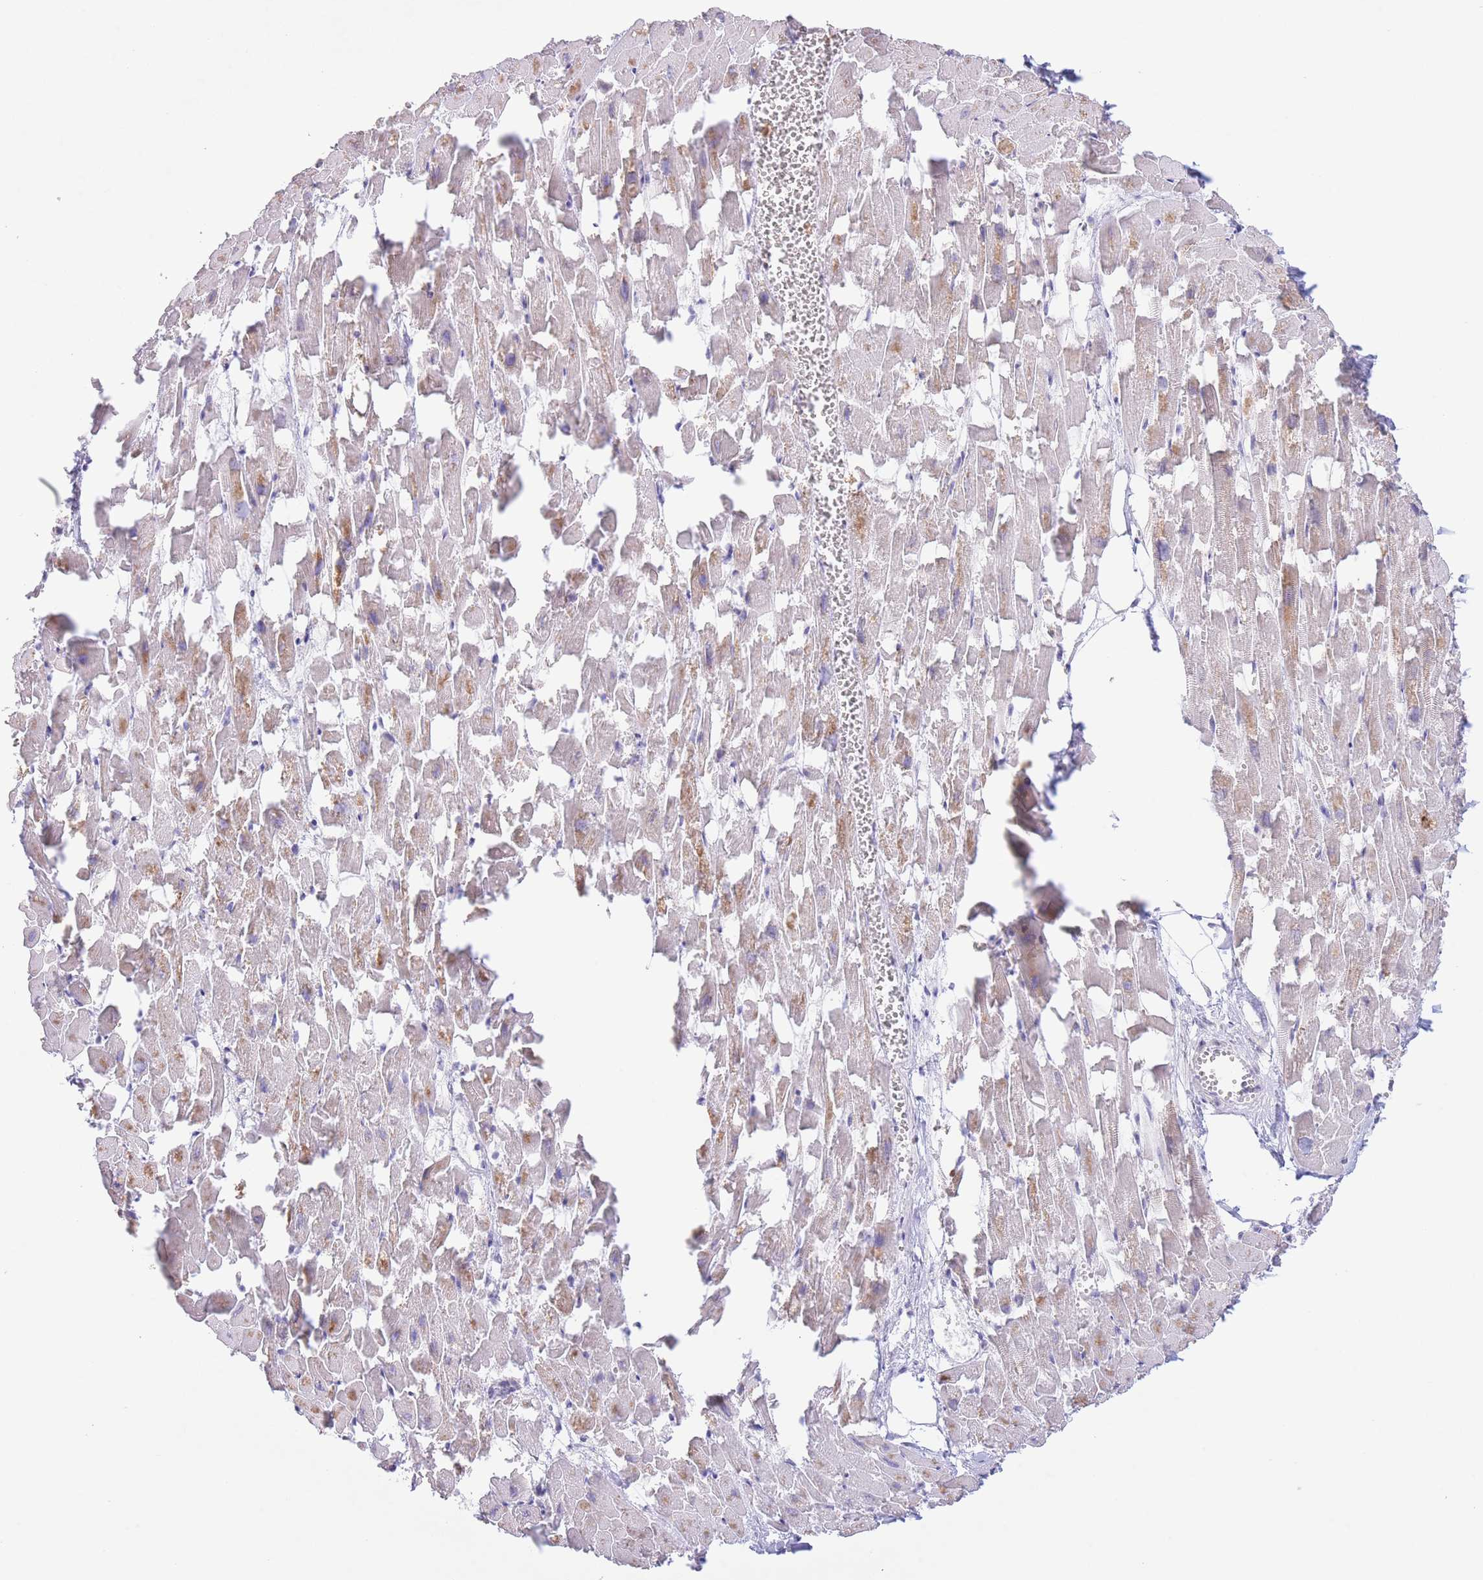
{"staining": {"intensity": "weak", "quantity": "25%-75%", "location": "cytoplasmic/membranous"}, "tissue": "heart muscle", "cell_type": "Cardiomyocytes", "image_type": "normal", "snomed": [{"axis": "morphology", "description": "Normal tissue, NOS"}, {"axis": "topography", "description": "Heart"}], "caption": "High-power microscopy captured an immunohistochemistry micrograph of unremarkable heart muscle, revealing weak cytoplasmic/membranous expression in about 25%-75% of cardiomyocytes.", "gene": "LCLAT1", "patient": {"sex": "female", "age": 64}}